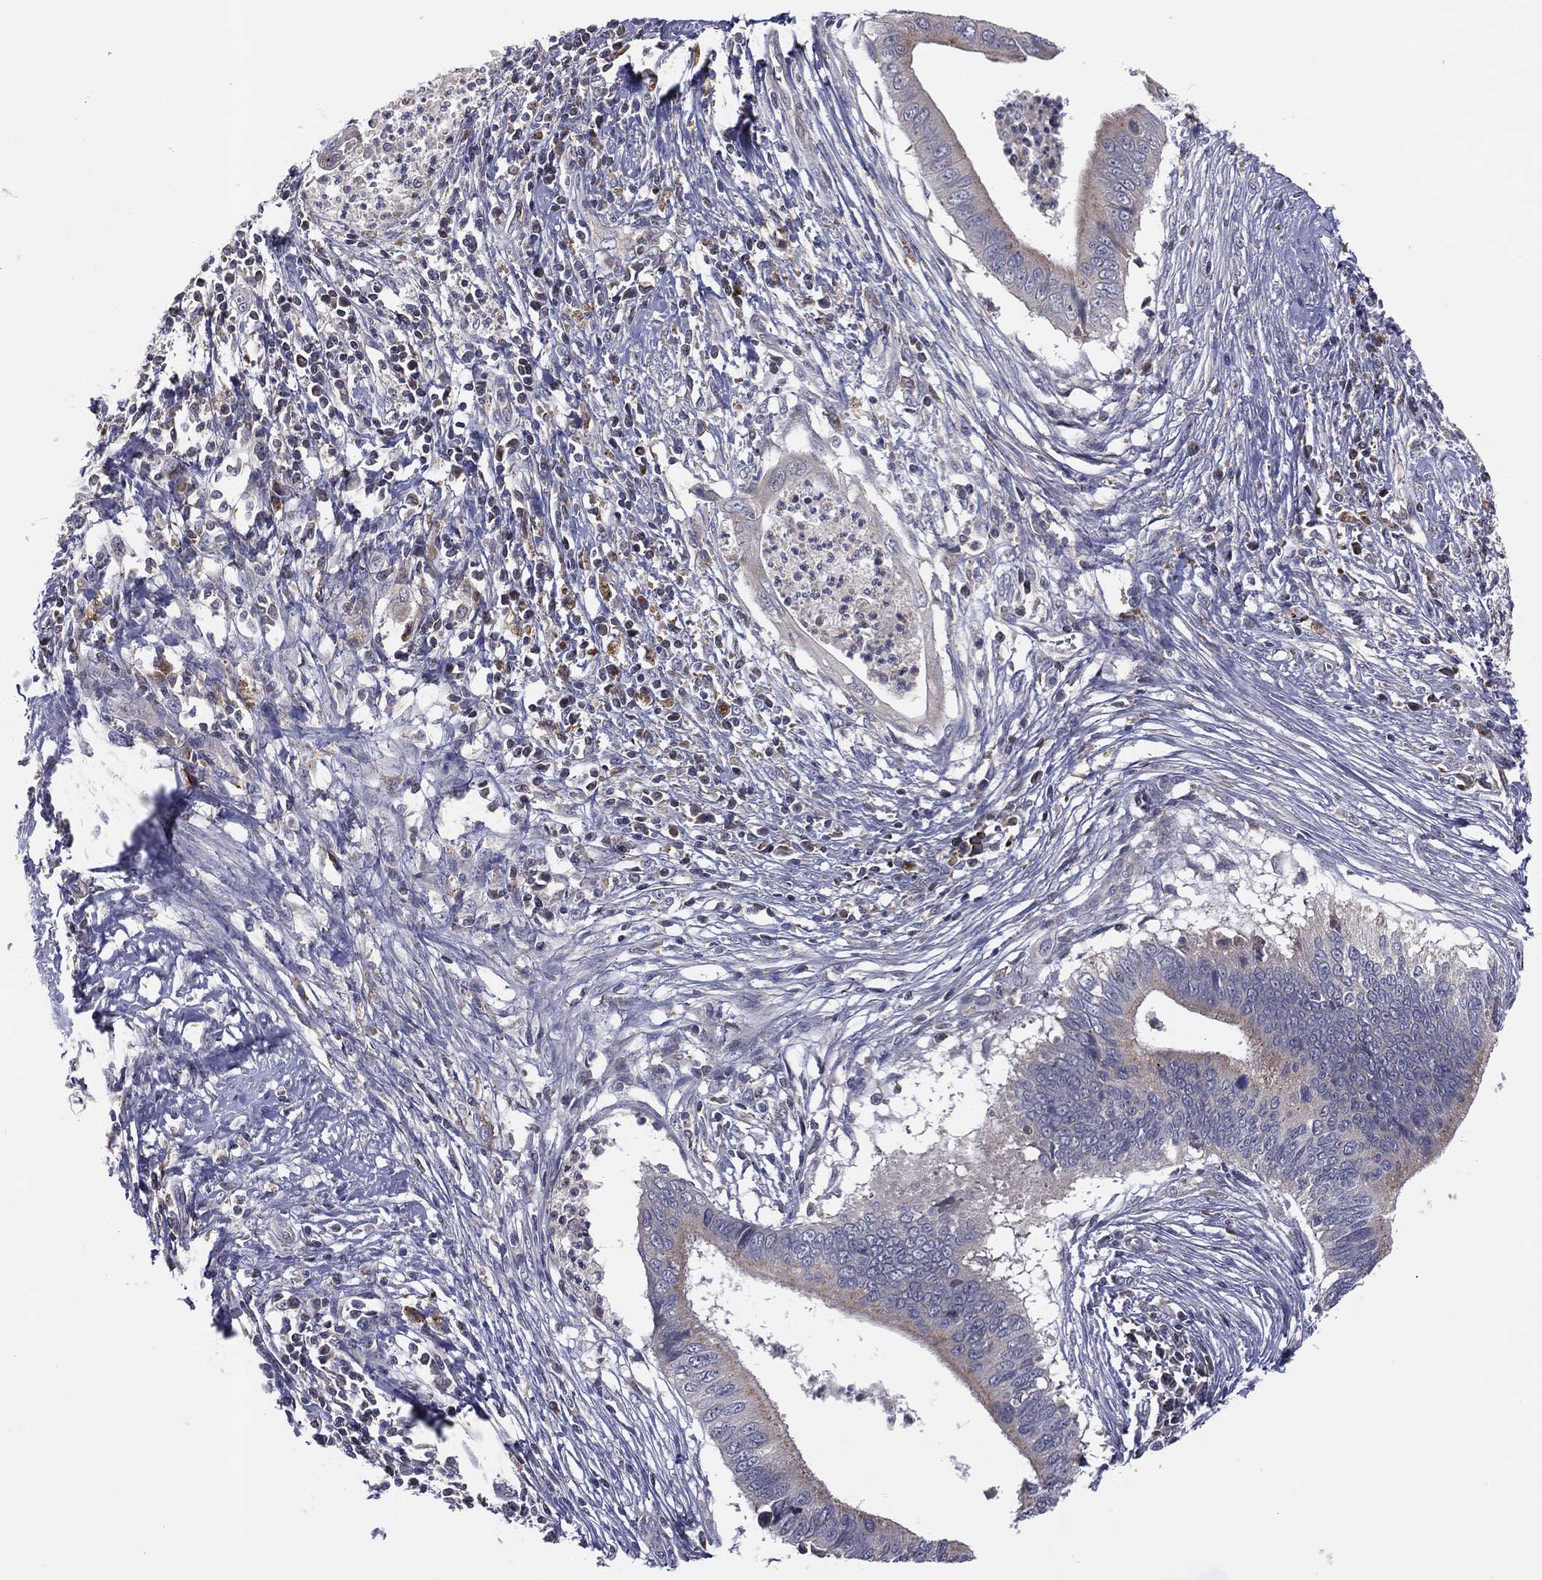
{"staining": {"intensity": "moderate", "quantity": "<25%", "location": "cytoplasmic/membranous"}, "tissue": "cervical cancer", "cell_type": "Tumor cells", "image_type": "cancer", "snomed": [{"axis": "morphology", "description": "Adenocarcinoma, NOS"}, {"axis": "topography", "description": "Cervix"}], "caption": "Brown immunohistochemical staining in cervical cancer reveals moderate cytoplasmic/membranous staining in approximately <25% of tumor cells.", "gene": "STARD3", "patient": {"sex": "female", "age": 42}}